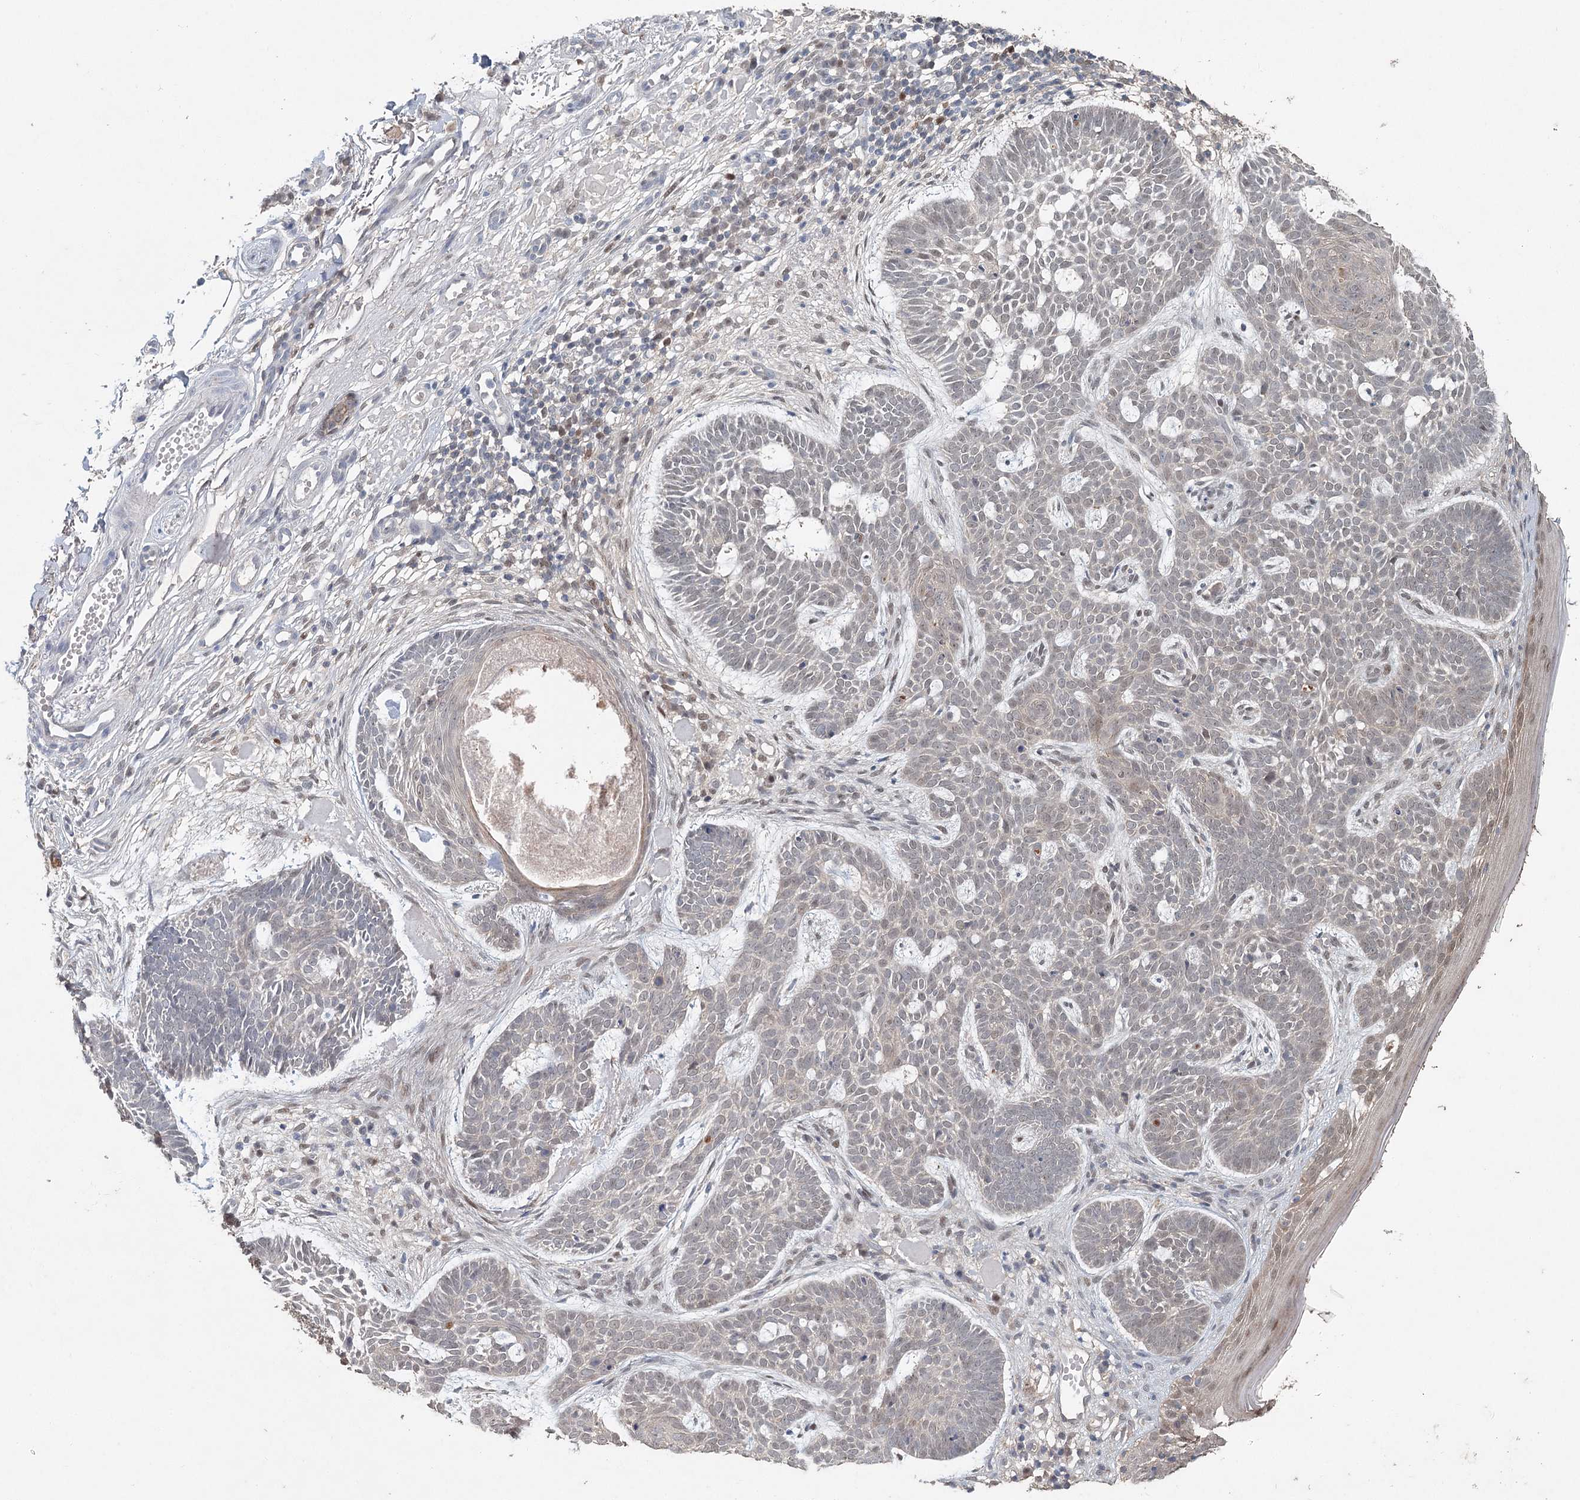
{"staining": {"intensity": "weak", "quantity": "<25%", "location": "nuclear"}, "tissue": "skin cancer", "cell_type": "Tumor cells", "image_type": "cancer", "snomed": [{"axis": "morphology", "description": "Basal cell carcinoma"}, {"axis": "topography", "description": "Skin"}], "caption": "A high-resolution image shows immunohistochemistry staining of basal cell carcinoma (skin), which exhibits no significant expression in tumor cells.", "gene": "ADK", "patient": {"sex": "male", "age": 85}}